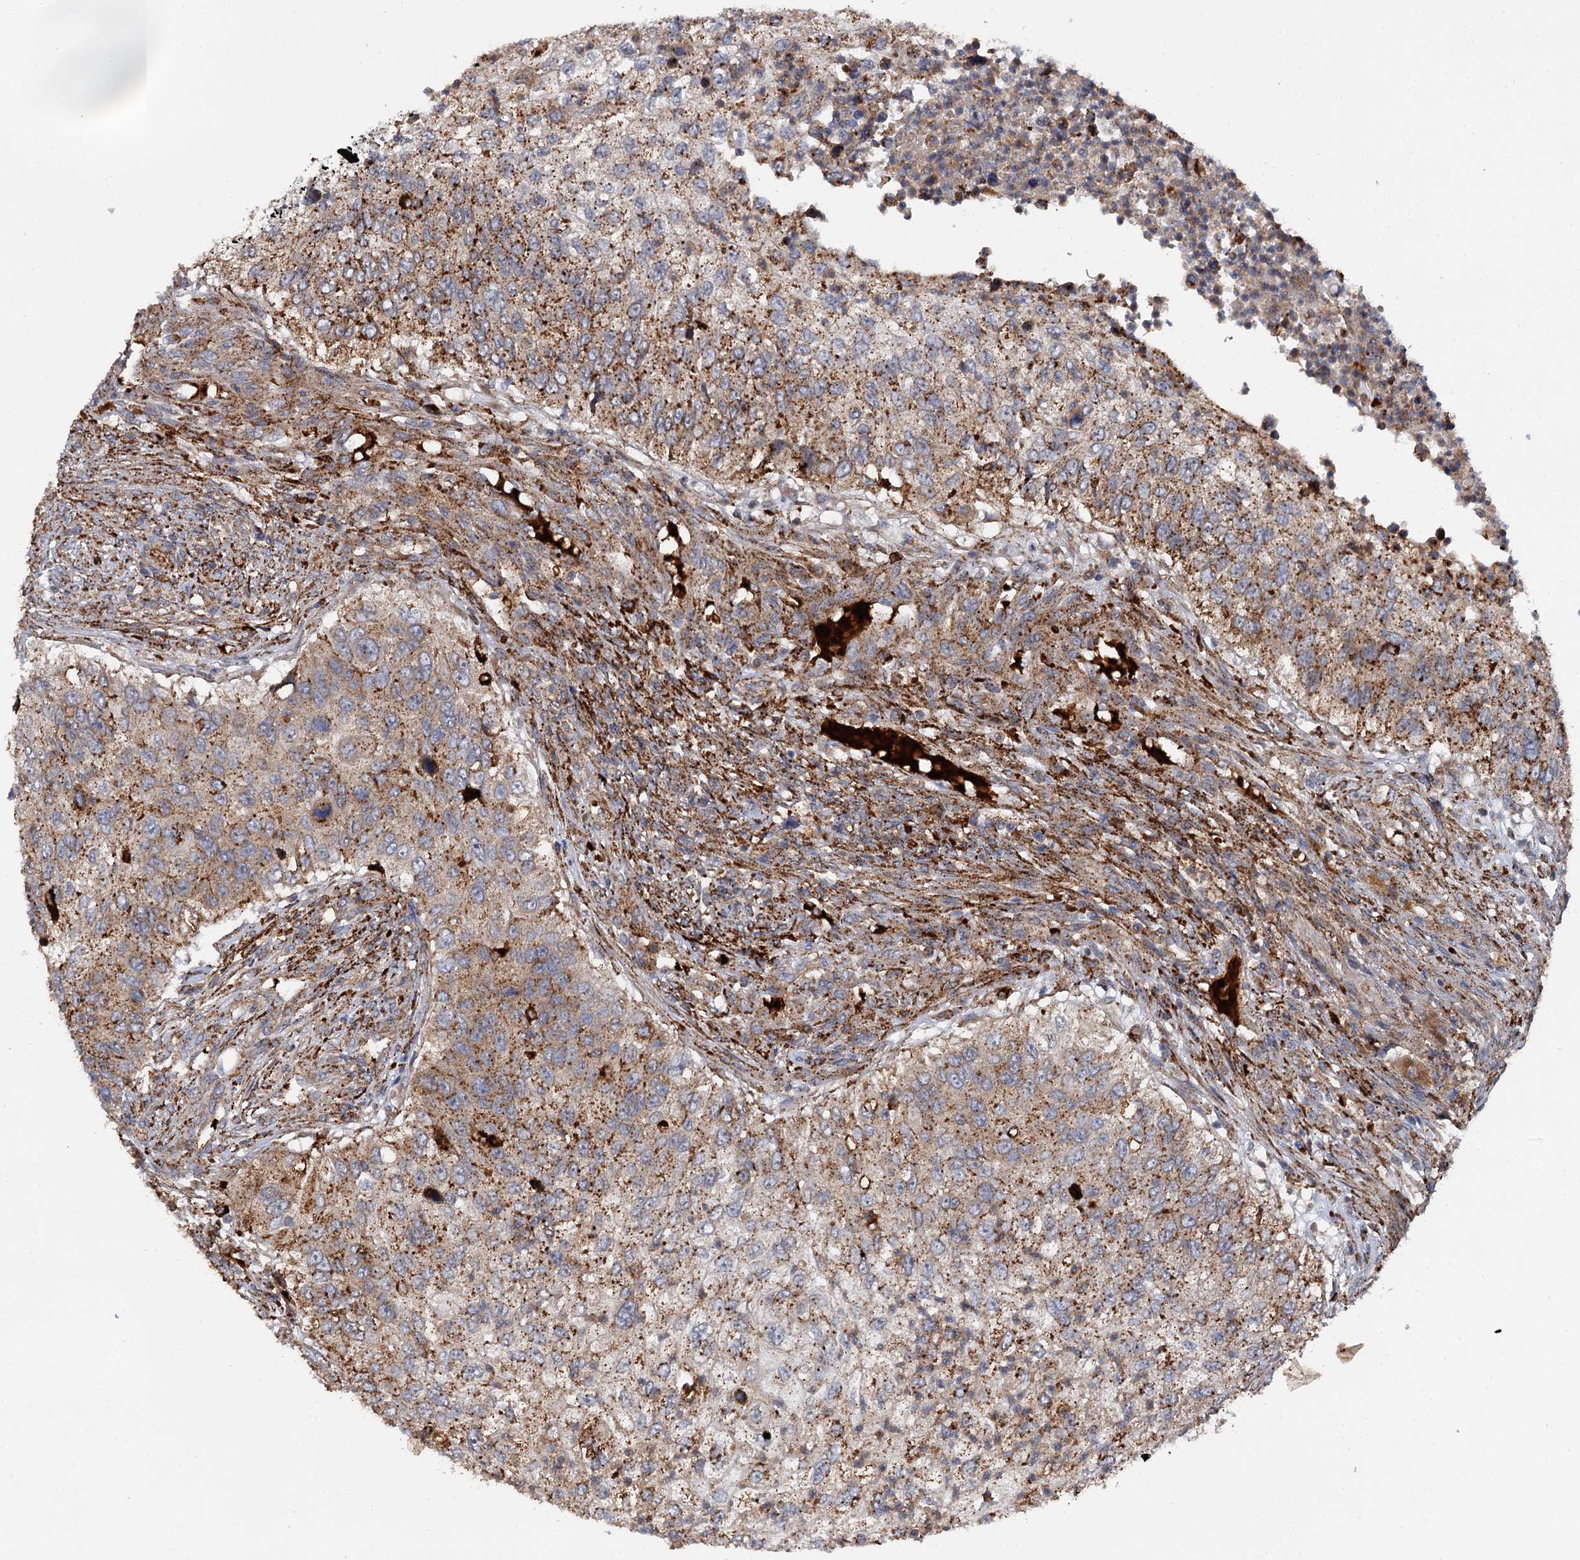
{"staining": {"intensity": "strong", "quantity": ">75%", "location": "cytoplasmic/membranous"}, "tissue": "urothelial cancer", "cell_type": "Tumor cells", "image_type": "cancer", "snomed": [{"axis": "morphology", "description": "Urothelial carcinoma, High grade"}, {"axis": "topography", "description": "Urinary bladder"}], "caption": "Protein expression analysis of urothelial cancer displays strong cytoplasmic/membranous expression in approximately >75% of tumor cells.", "gene": "GBA1", "patient": {"sex": "female", "age": 60}}